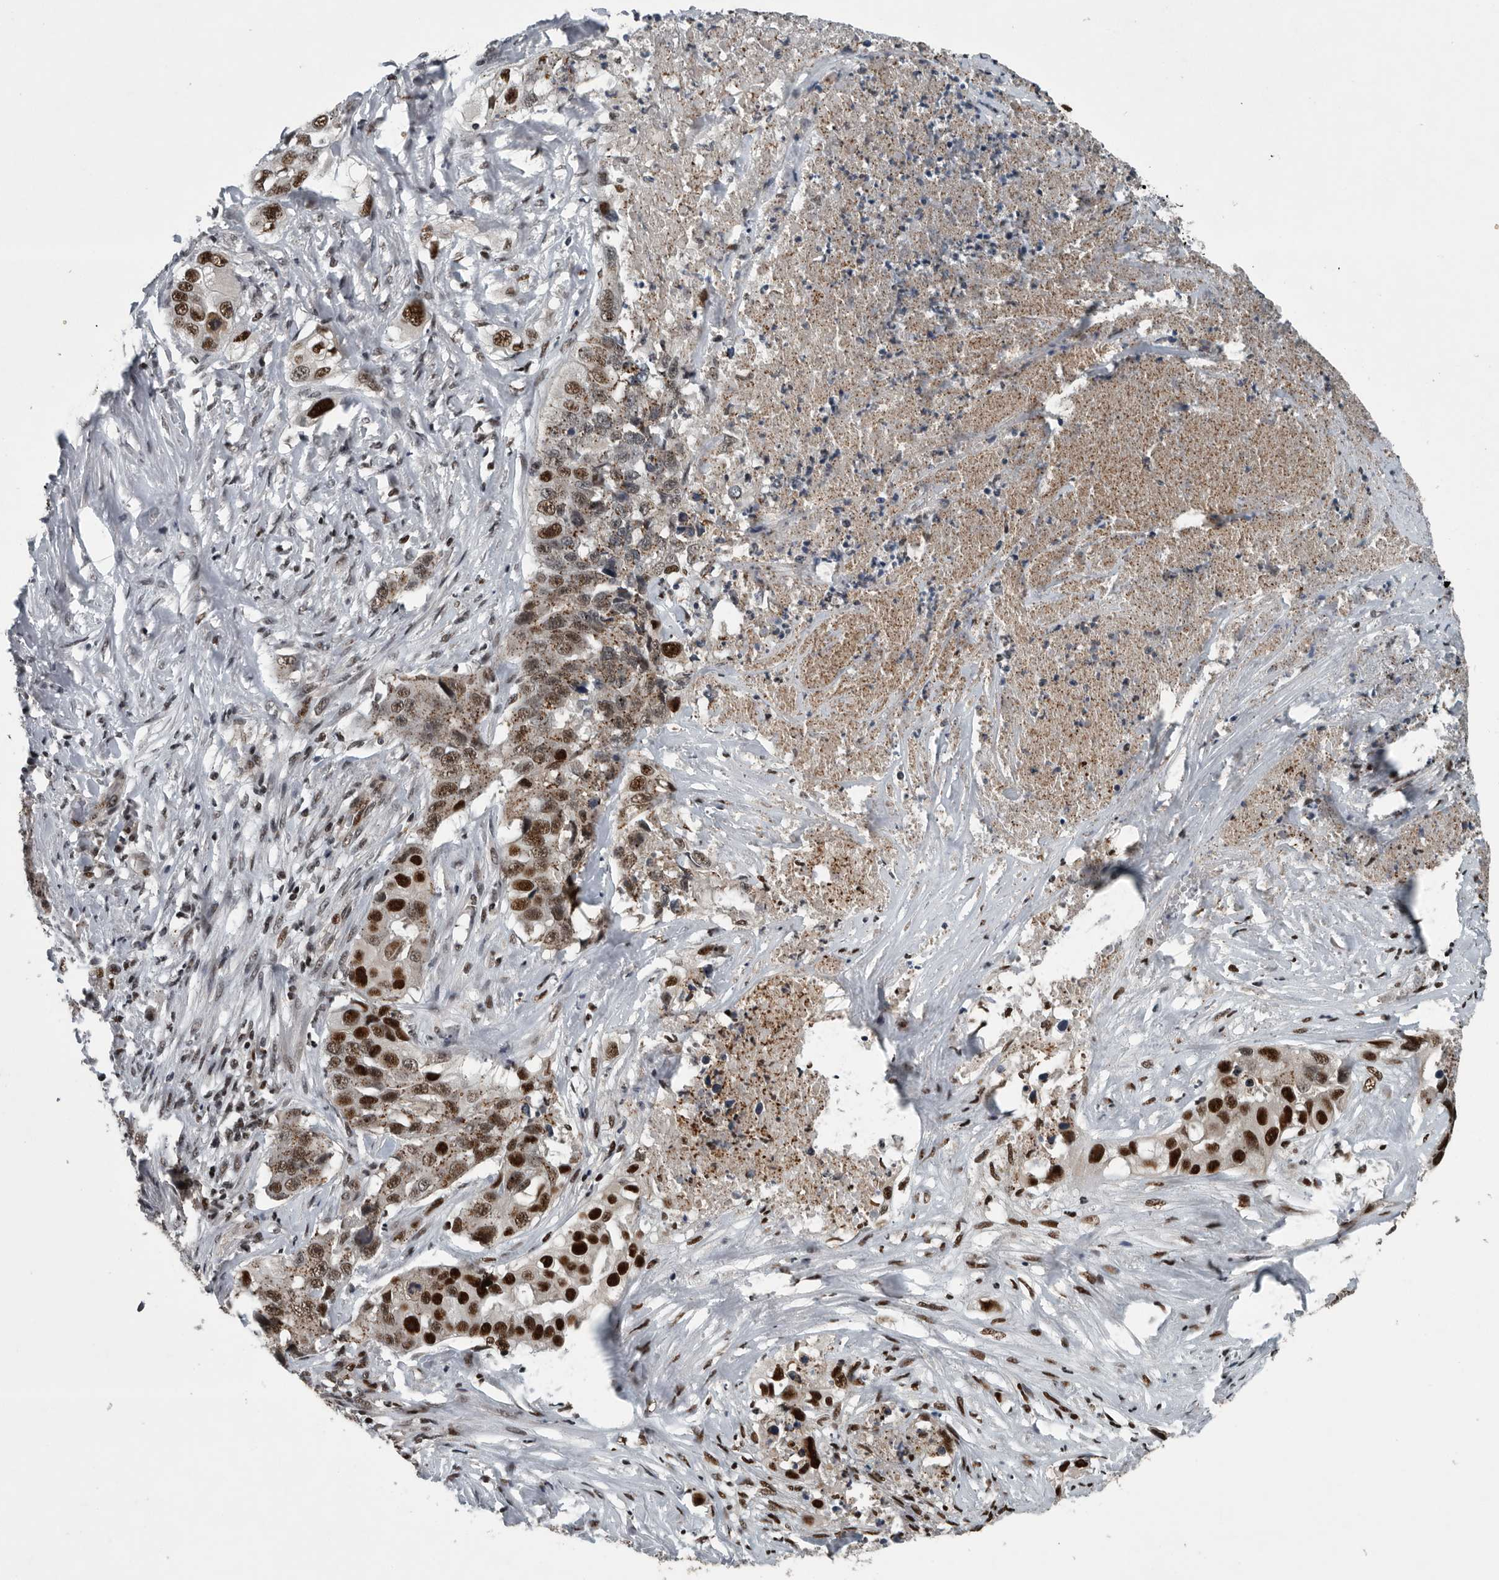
{"staining": {"intensity": "strong", "quantity": "25%-75%", "location": "nuclear"}, "tissue": "lung cancer", "cell_type": "Tumor cells", "image_type": "cancer", "snomed": [{"axis": "morphology", "description": "Adenocarcinoma, NOS"}, {"axis": "topography", "description": "Lung"}], "caption": "High-power microscopy captured an IHC histopathology image of lung adenocarcinoma, revealing strong nuclear positivity in approximately 25%-75% of tumor cells. (DAB IHC with brightfield microscopy, high magnification).", "gene": "SENP7", "patient": {"sex": "female", "age": 51}}